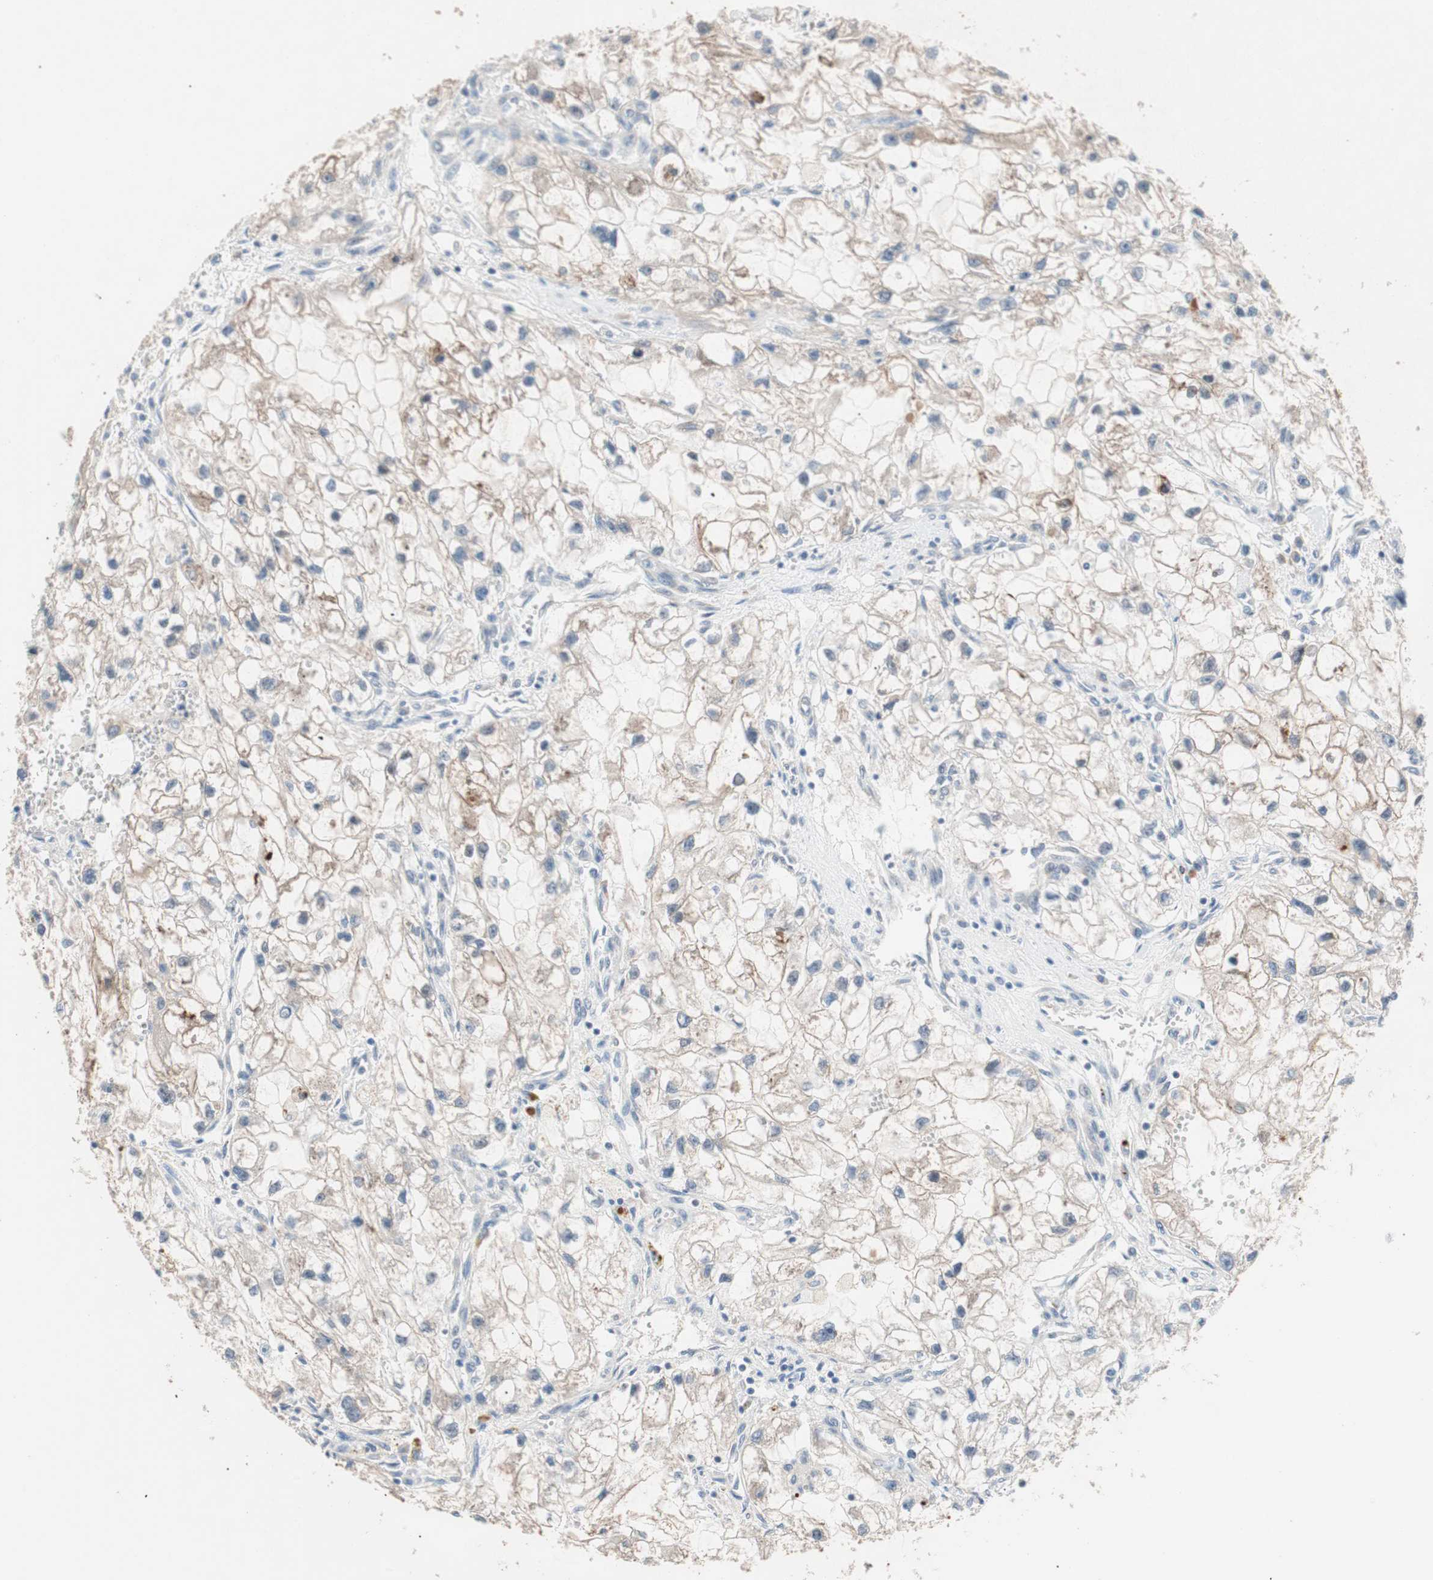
{"staining": {"intensity": "weak", "quantity": "<25%", "location": "cytoplasmic/membranous"}, "tissue": "renal cancer", "cell_type": "Tumor cells", "image_type": "cancer", "snomed": [{"axis": "morphology", "description": "Adenocarcinoma, NOS"}, {"axis": "topography", "description": "Kidney"}], "caption": "The image demonstrates no staining of tumor cells in adenocarcinoma (renal).", "gene": "SMG1", "patient": {"sex": "female", "age": 70}}